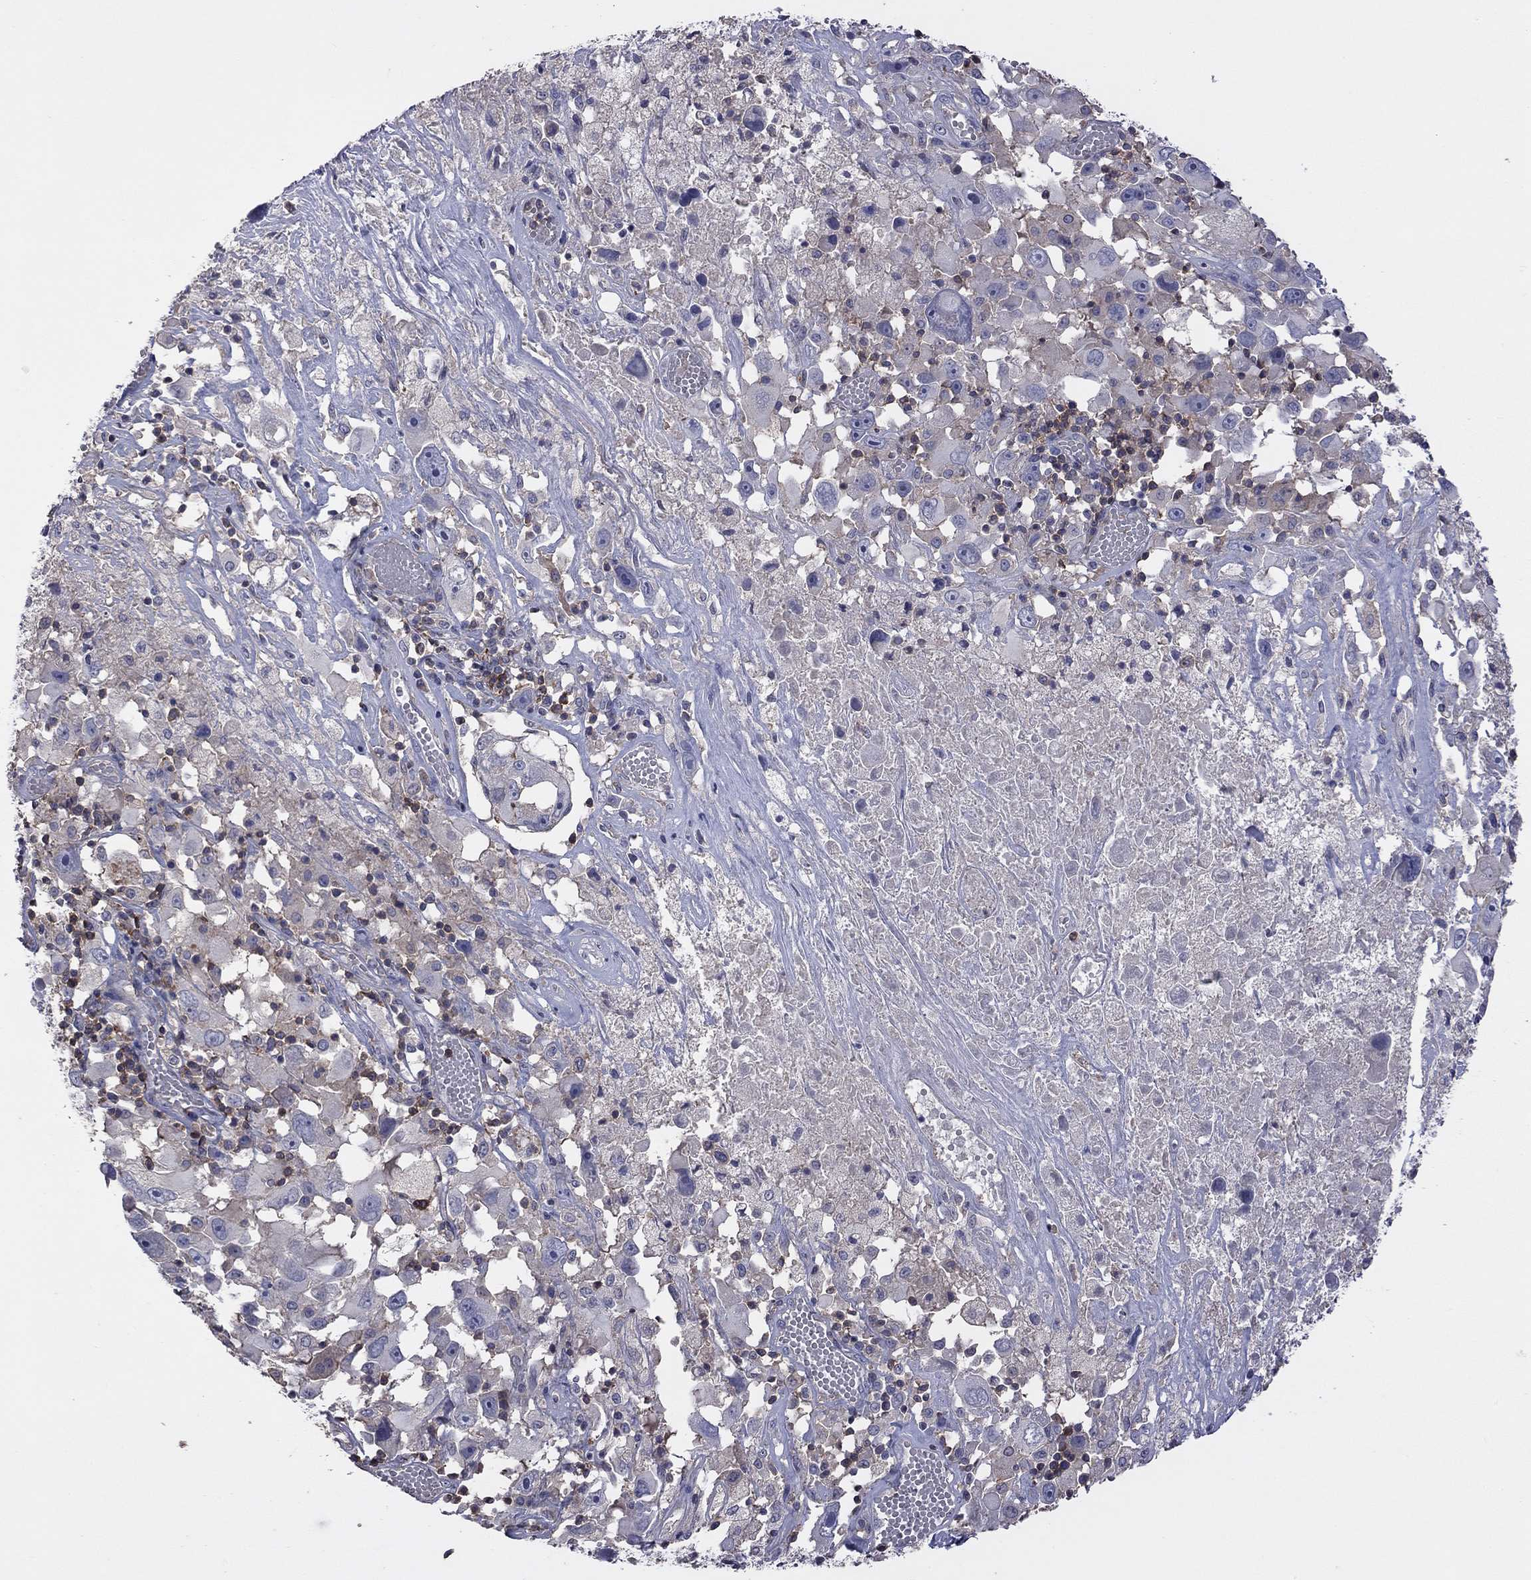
{"staining": {"intensity": "negative", "quantity": "none", "location": "none"}, "tissue": "melanoma", "cell_type": "Tumor cells", "image_type": "cancer", "snomed": [{"axis": "morphology", "description": "Malignant melanoma, Metastatic site"}, {"axis": "topography", "description": "Soft tissue"}], "caption": "A high-resolution photomicrograph shows immunohistochemistry staining of melanoma, which demonstrates no significant expression in tumor cells.", "gene": "IPCEF1", "patient": {"sex": "male", "age": 50}}